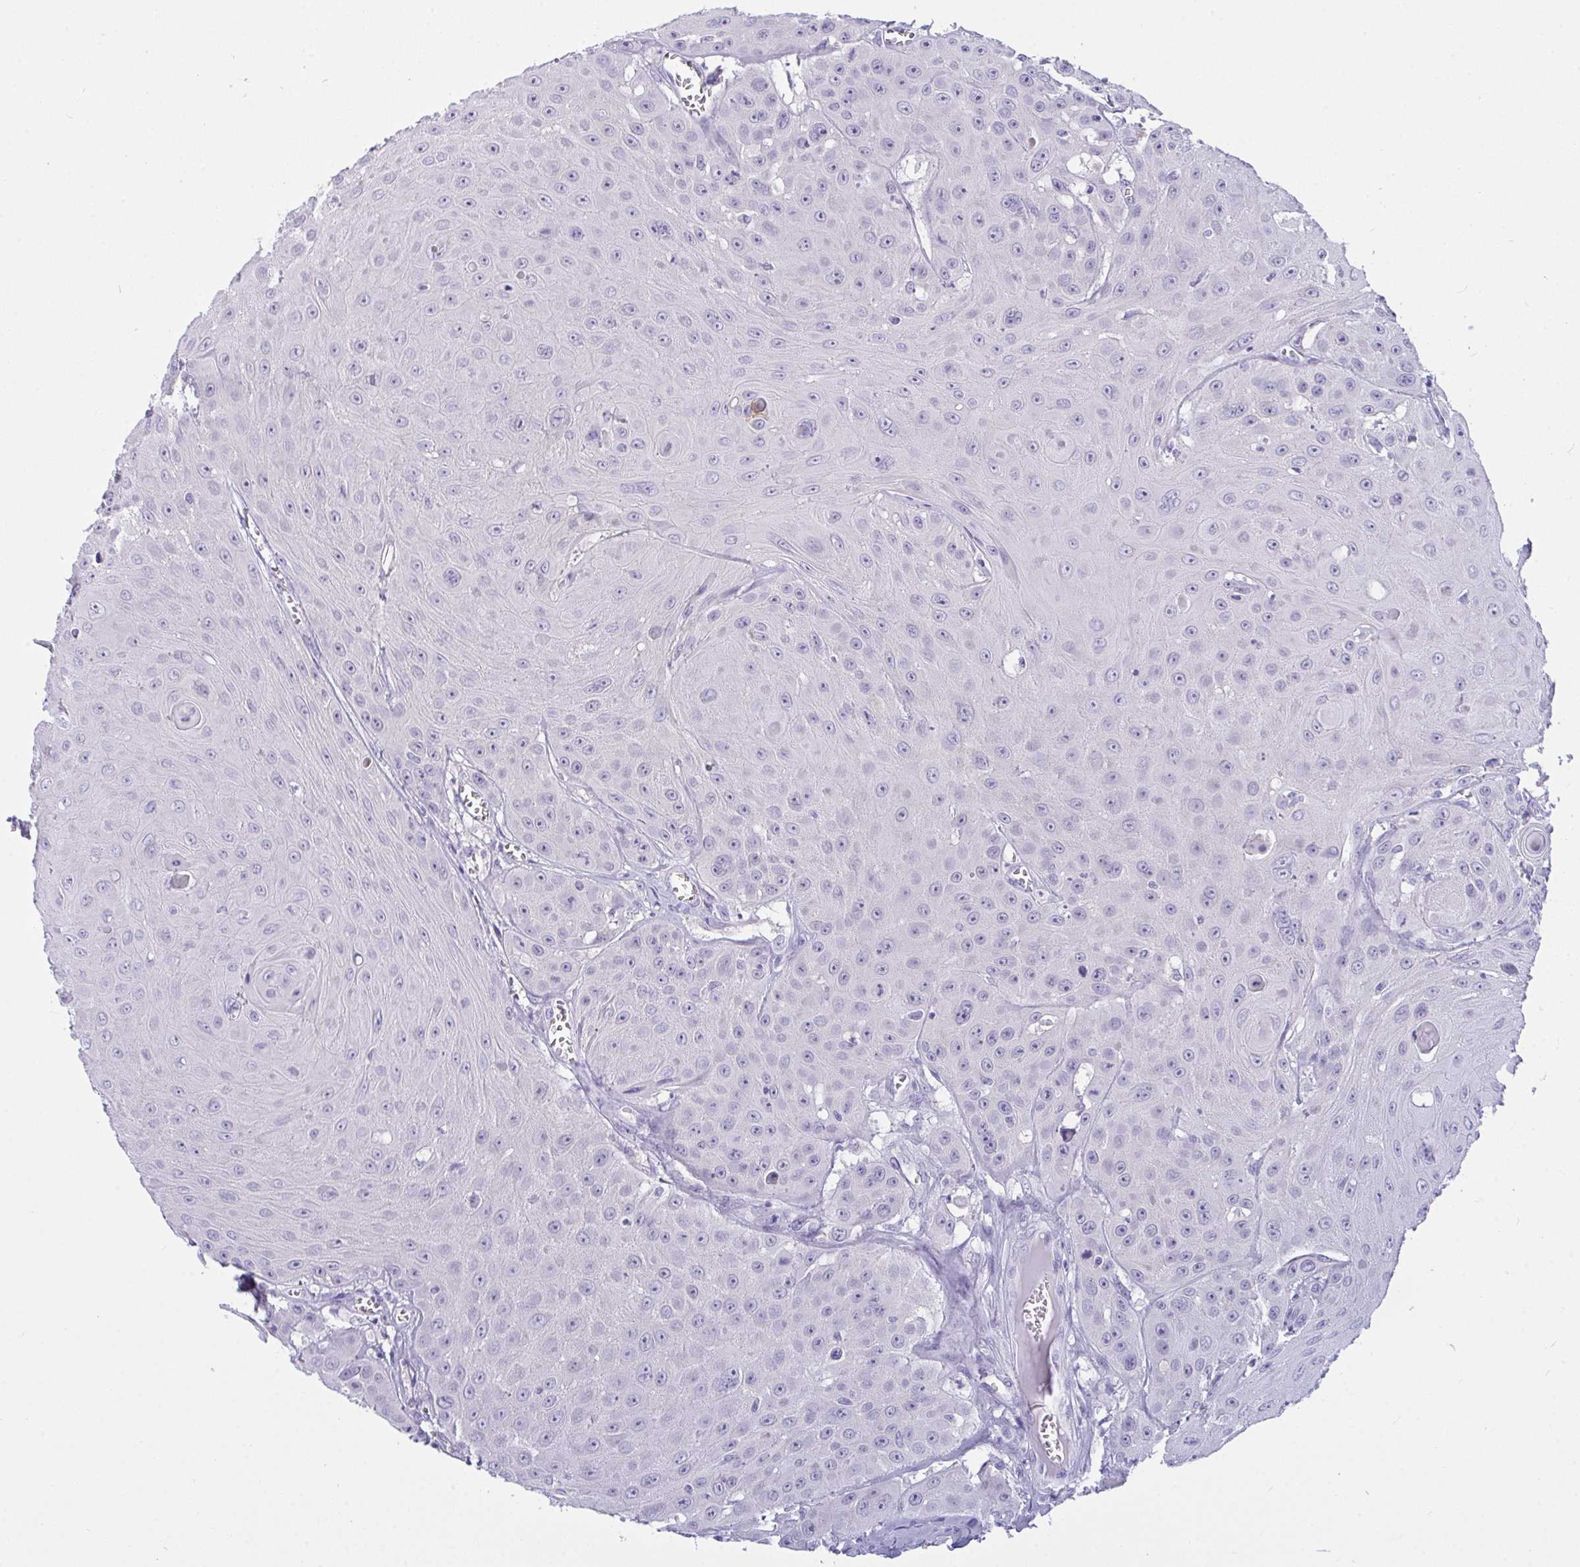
{"staining": {"intensity": "negative", "quantity": "none", "location": "none"}, "tissue": "head and neck cancer", "cell_type": "Tumor cells", "image_type": "cancer", "snomed": [{"axis": "morphology", "description": "Squamous cell carcinoma, NOS"}, {"axis": "topography", "description": "Oral tissue"}, {"axis": "topography", "description": "Head-Neck"}], "caption": "Squamous cell carcinoma (head and neck) was stained to show a protein in brown. There is no significant positivity in tumor cells.", "gene": "SEMA6B", "patient": {"sex": "male", "age": 81}}